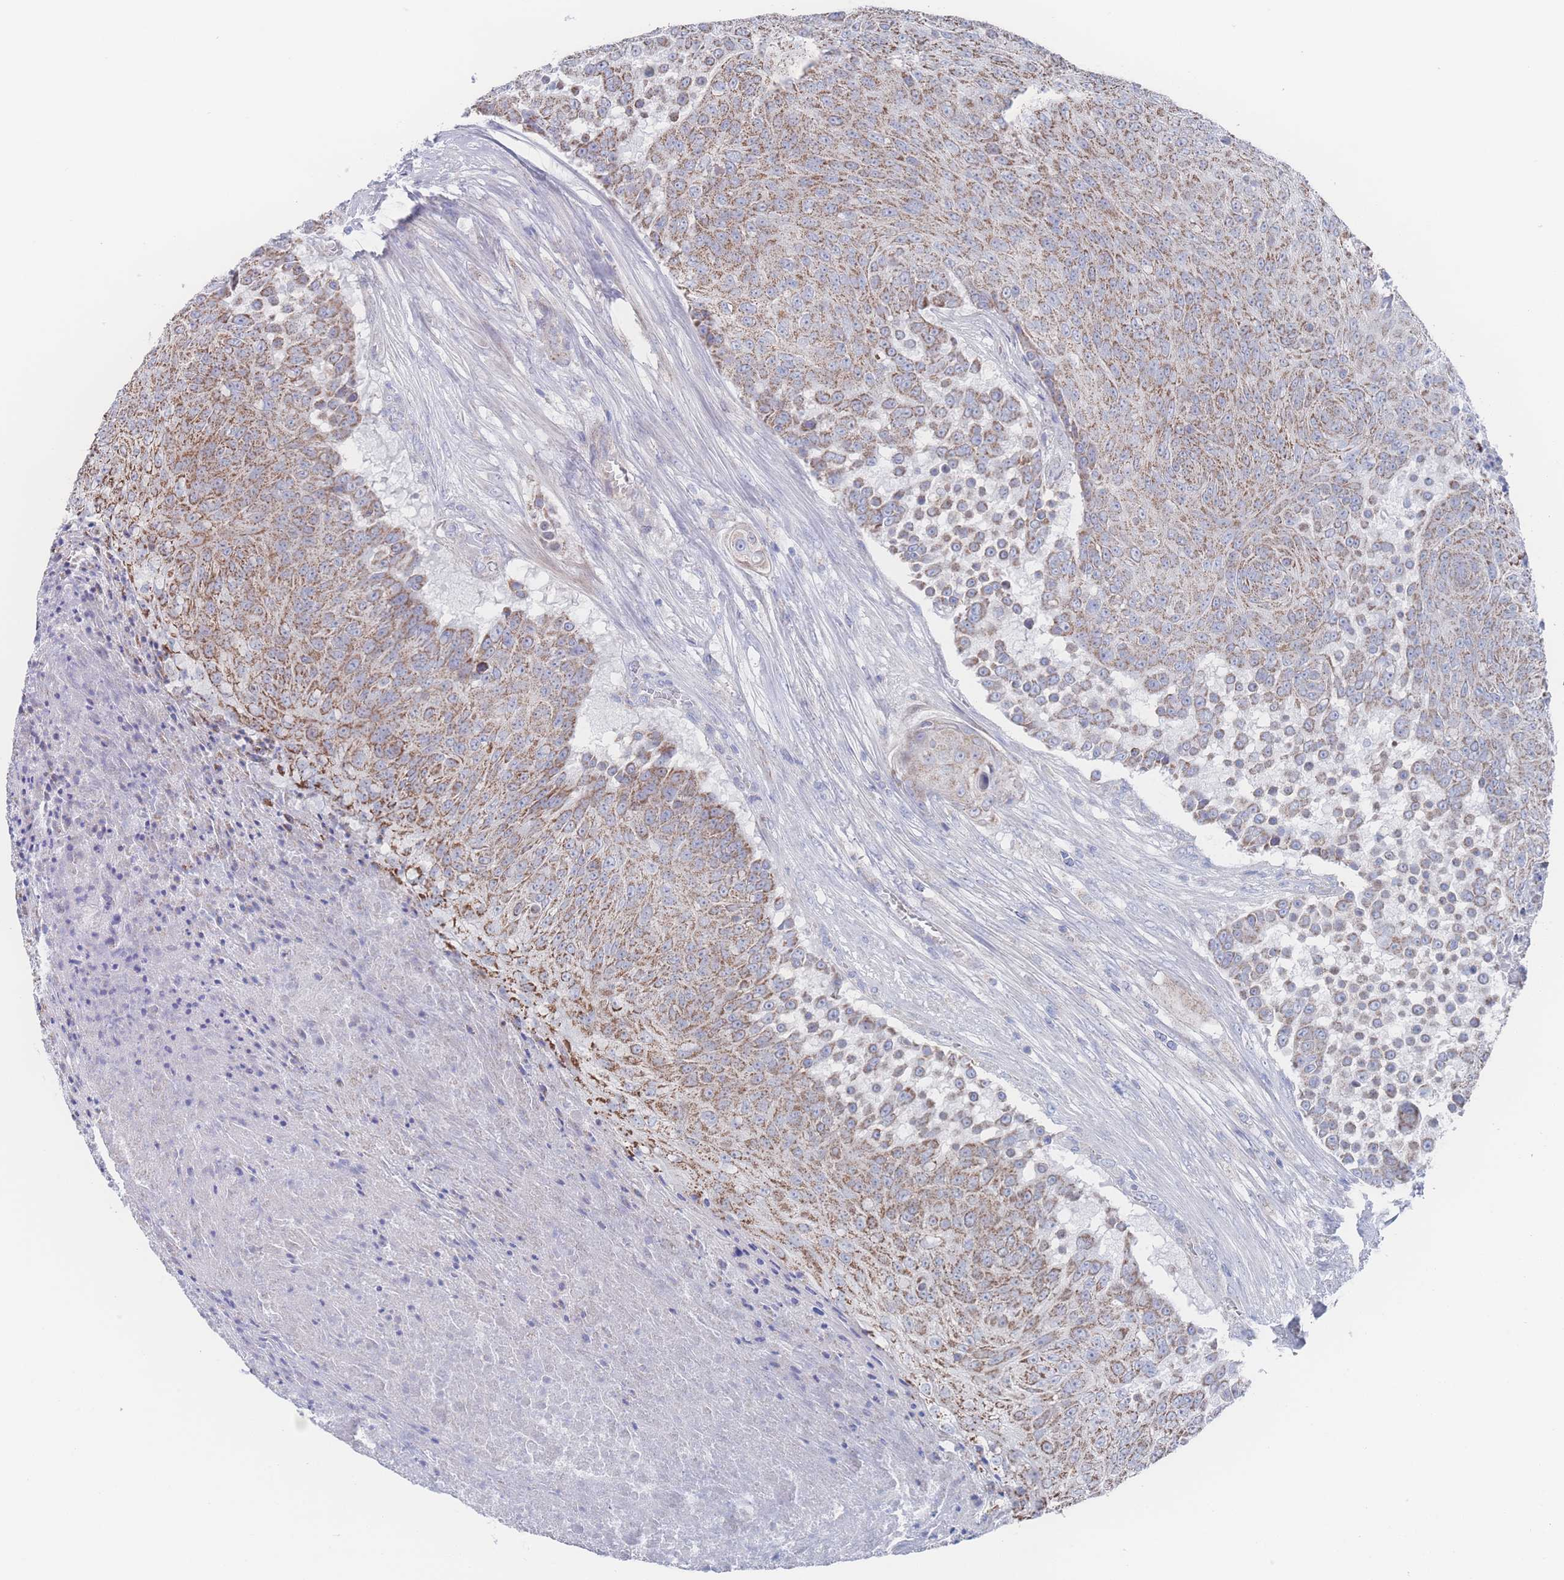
{"staining": {"intensity": "moderate", "quantity": ">75%", "location": "cytoplasmic/membranous"}, "tissue": "urothelial cancer", "cell_type": "Tumor cells", "image_type": "cancer", "snomed": [{"axis": "morphology", "description": "Urothelial carcinoma, High grade"}, {"axis": "topography", "description": "Urinary bladder"}], "caption": "A high-resolution photomicrograph shows immunohistochemistry (IHC) staining of urothelial cancer, which demonstrates moderate cytoplasmic/membranous expression in about >75% of tumor cells.", "gene": "SNPH", "patient": {"sex": "female", "age": 63}}